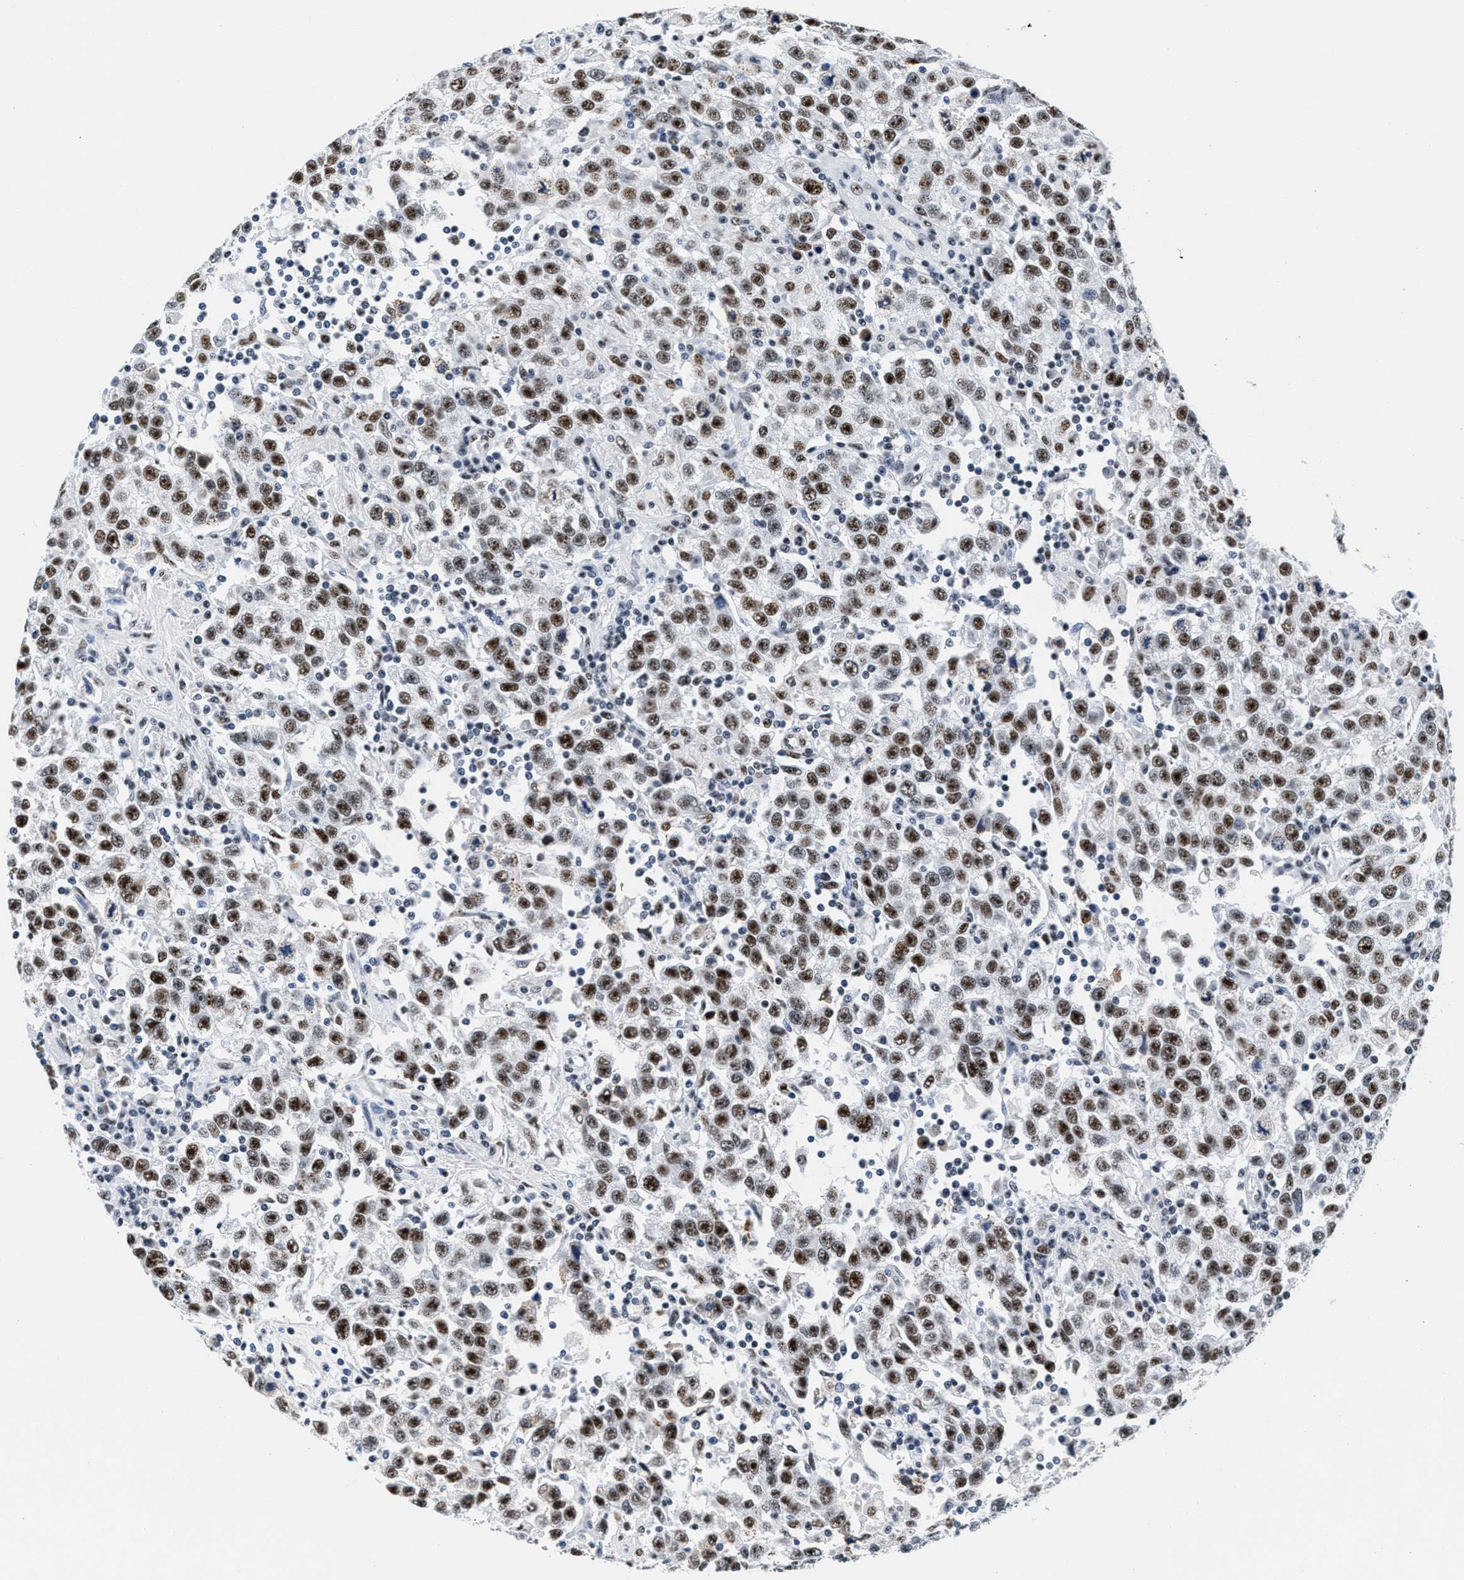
{"staining": {"intensity": "strong", "quantity": ">75%", "location": "nuclear"}, "tissue": "testis cancer", "cell_type": "Tumor cells", "image_type": "cancer", "snomed": [{"axis": "morphology", "description": "Seminoma, NOS"}, {"axis": "topography", "description": "Testis"}], "caption": "Testis seminoma stained with immunohistochemistry displays strong nuclear positivity in about >75% of tumor cells.", "gene": "RAD50", "patient": {"sex": "male", "age": 41}}